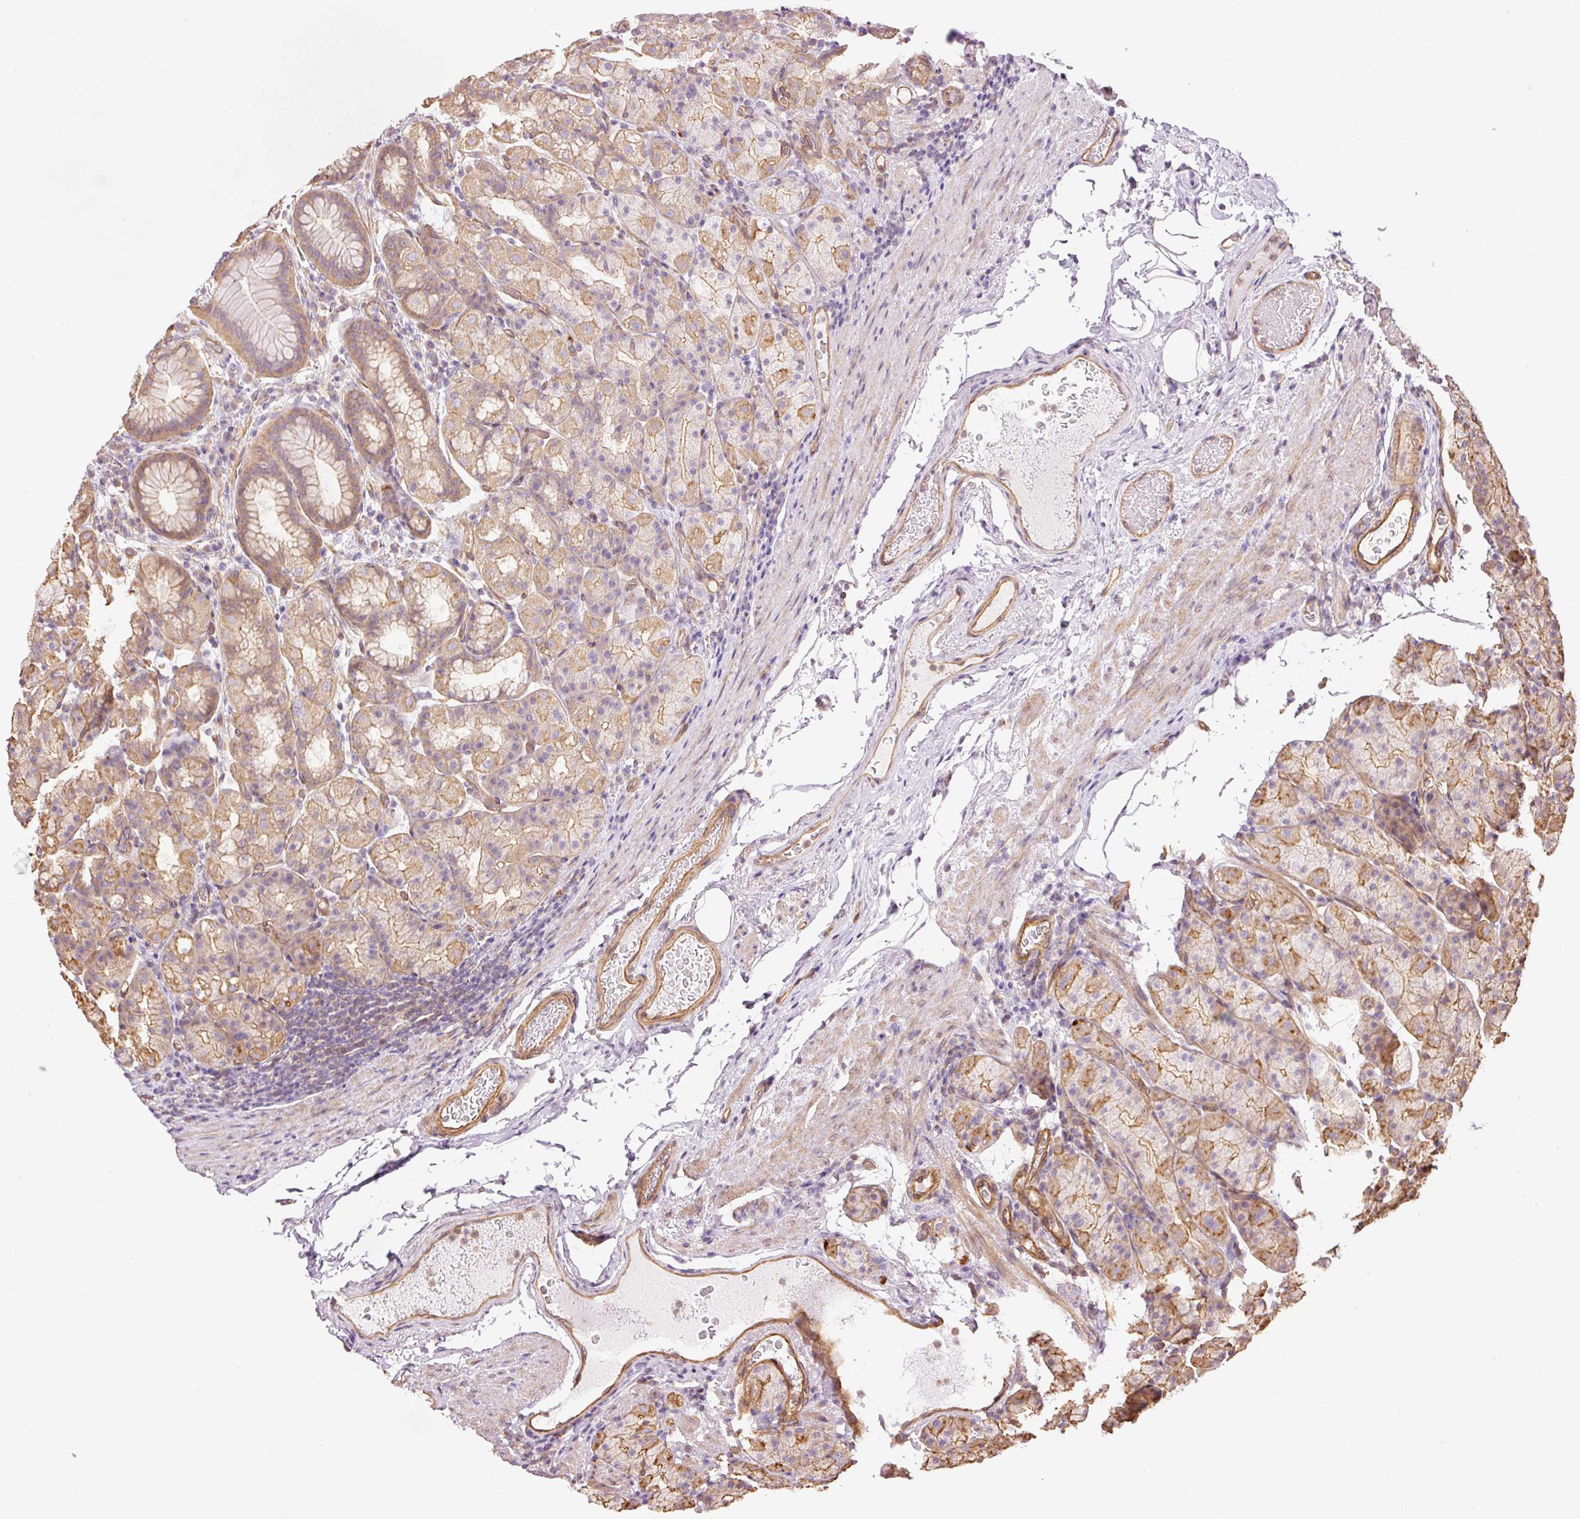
{"staining": {"intensity": "moderate", "quantity": "25%-75%", "location": "cytoplasmic/membranous"}, "tissue": "stomach", "cell_type": "Glandular cells", "image_type": "normal", "snomed": [{"axis": "morphology", "description": "Normal tissue, NOS"}, {"axis": "topography", "description": "Stomach, upper"}, {"axis": "topography", "description": "Stomach"}], "caption": "Immunohistochemistry (IHC) staining of benign stomach, which reveals medium levels of moderate cytoplasmic/membranous positivity in about 25%-75% of glandular cells indicating moderate cytoplasmic/membranous protein staining. The staining was performed using DAB (3,3'-diaminobenzidine) (brown) for protein detection and nuclei were counterstained in hematoxylin (blue).", "gene": "PPP1R1B", "patient": {"sex": "male", "age": 68}}